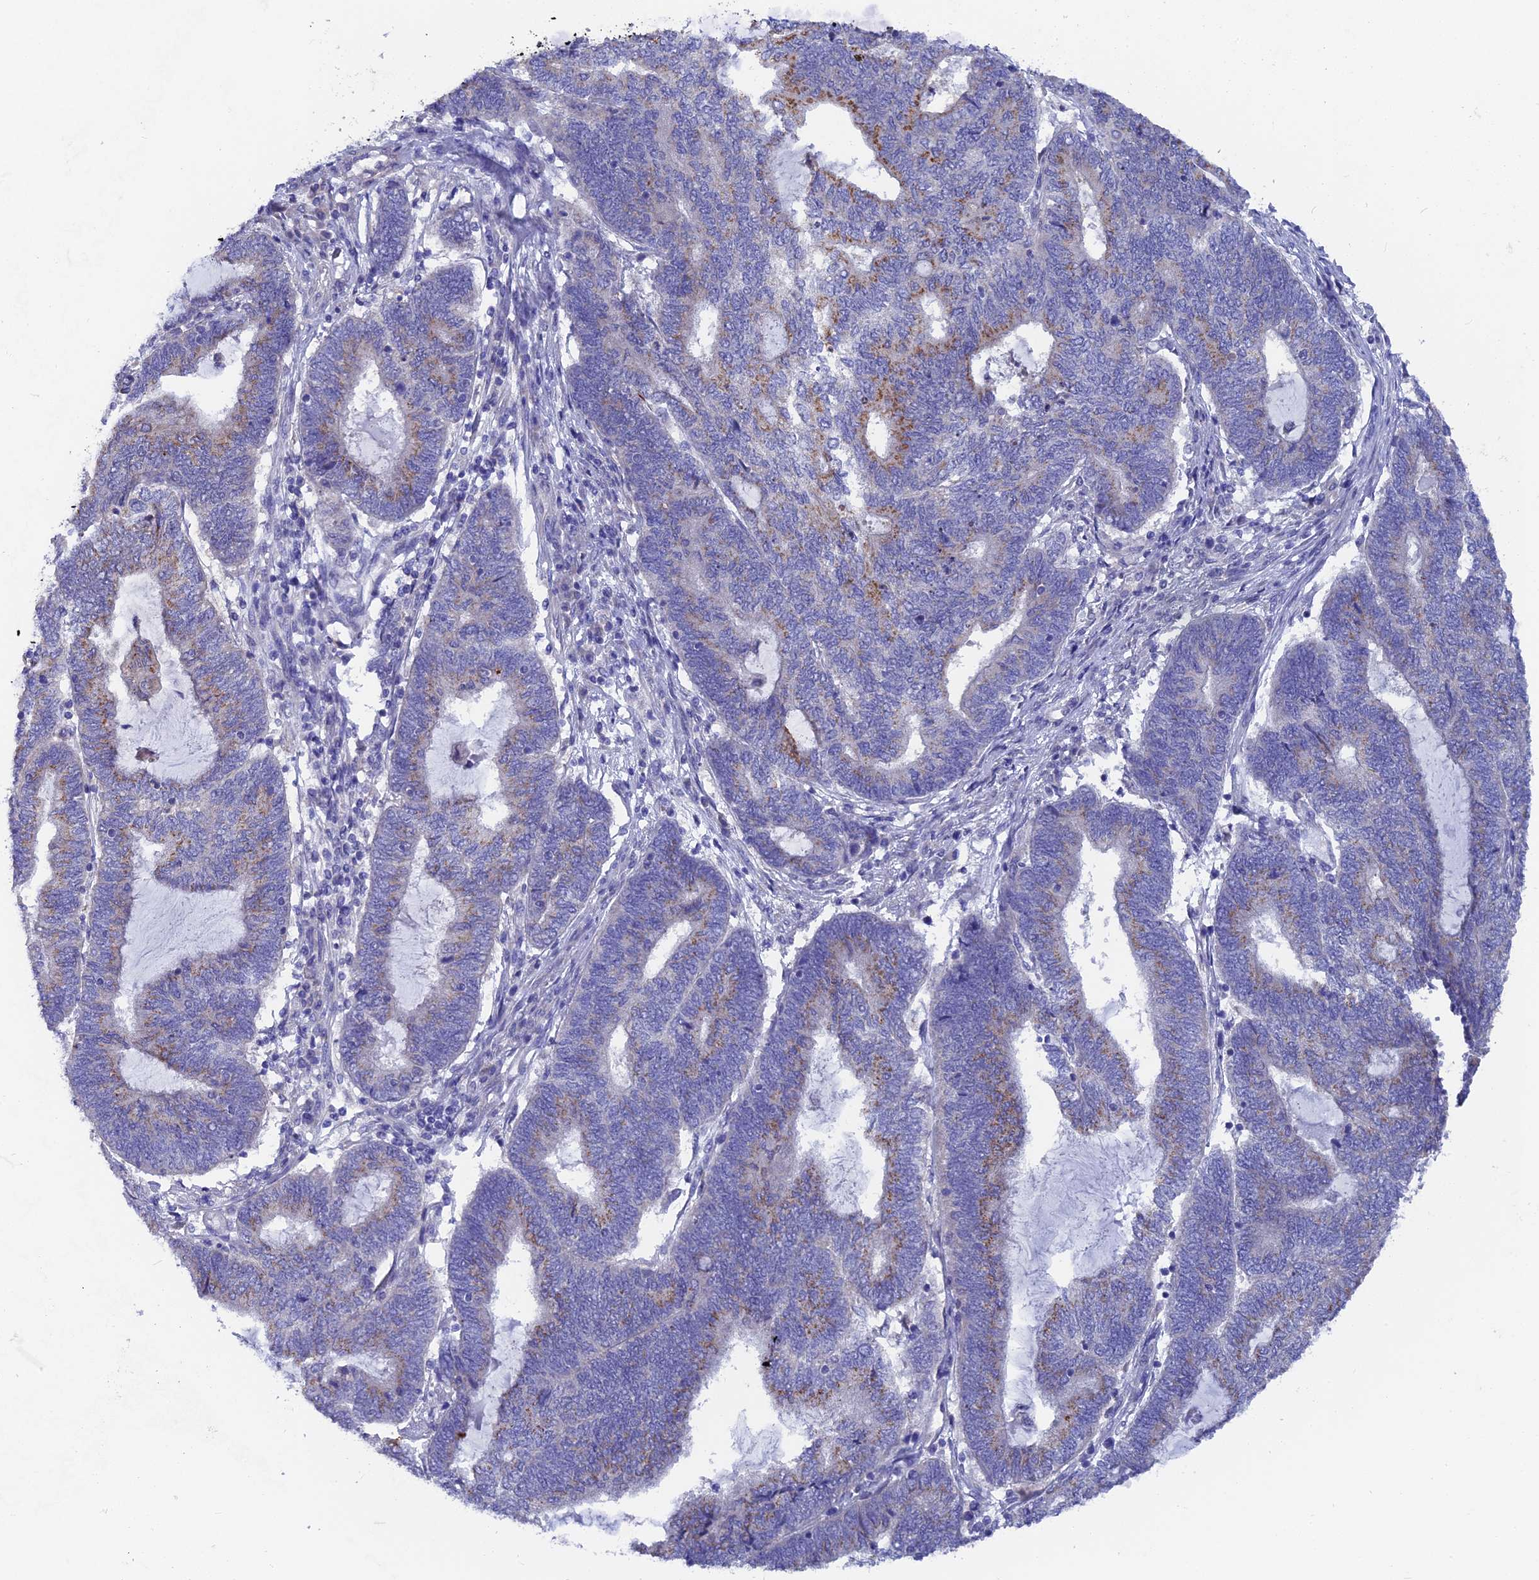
{"staining": {"intensity": "weak", "quantity": "25%-75%", "location": "cytoplasmic/membranous"}, "tissue": "endometrial cancer", "cell_type": "Tumor cells", "image_type": "cancer", "snomed": [{"axis": "morphology", "description": "Adenocarcinoma, NOS"}, {"axis": "topography", "description": "Uterus"}, {"axis": "topography", "description": "Endometrium"}], "caption": "Adenocarcinoma (endometrial) stained with immunohistochemistry (IHC) exhibits weak cytoplasmic/membranous staining in about 25%-75% of tumor cells.", "gene": "AK4", "patient": {"sex": "female", "age": 70}}